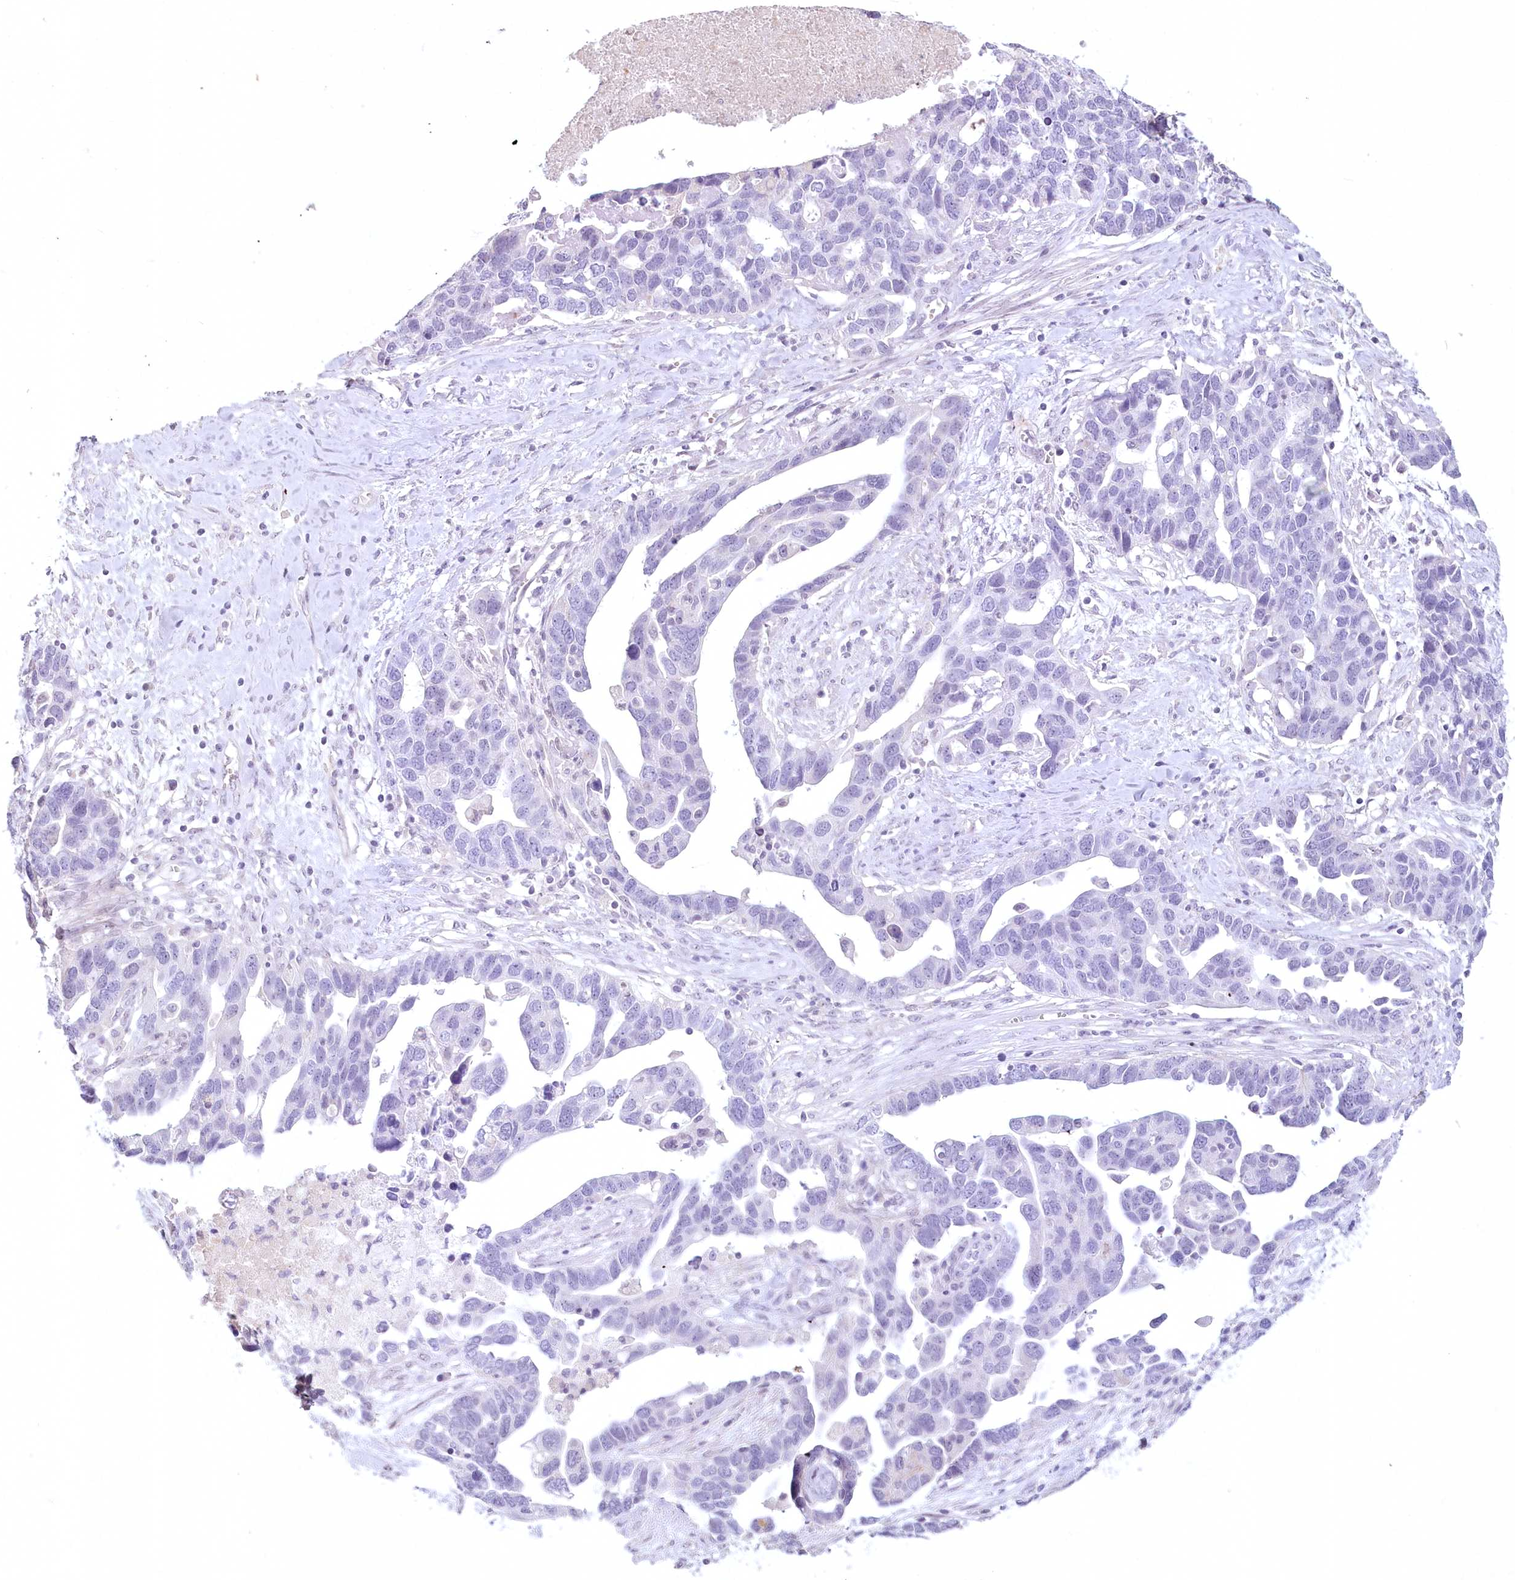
{"staining": {"intensity": "negative", "quantity": "none", "location": "none"}, "tissue": "ovarian cancer", "cell_type": "Tumor cells", "image_type": "cancer", "snomed": [{"axis": "morphology", "description": "Cystadenocarcinoma, serous, NOS"}, {"axis": "topography", "description": "Ovary"}], "caption": "An immunohistochemistry (IHC) image of ovarian cancer is shown. There is no staining in tumor cells of ovarian cancer.", "gene": "USP11", "patient": {"sex": "female", "age": 54}}